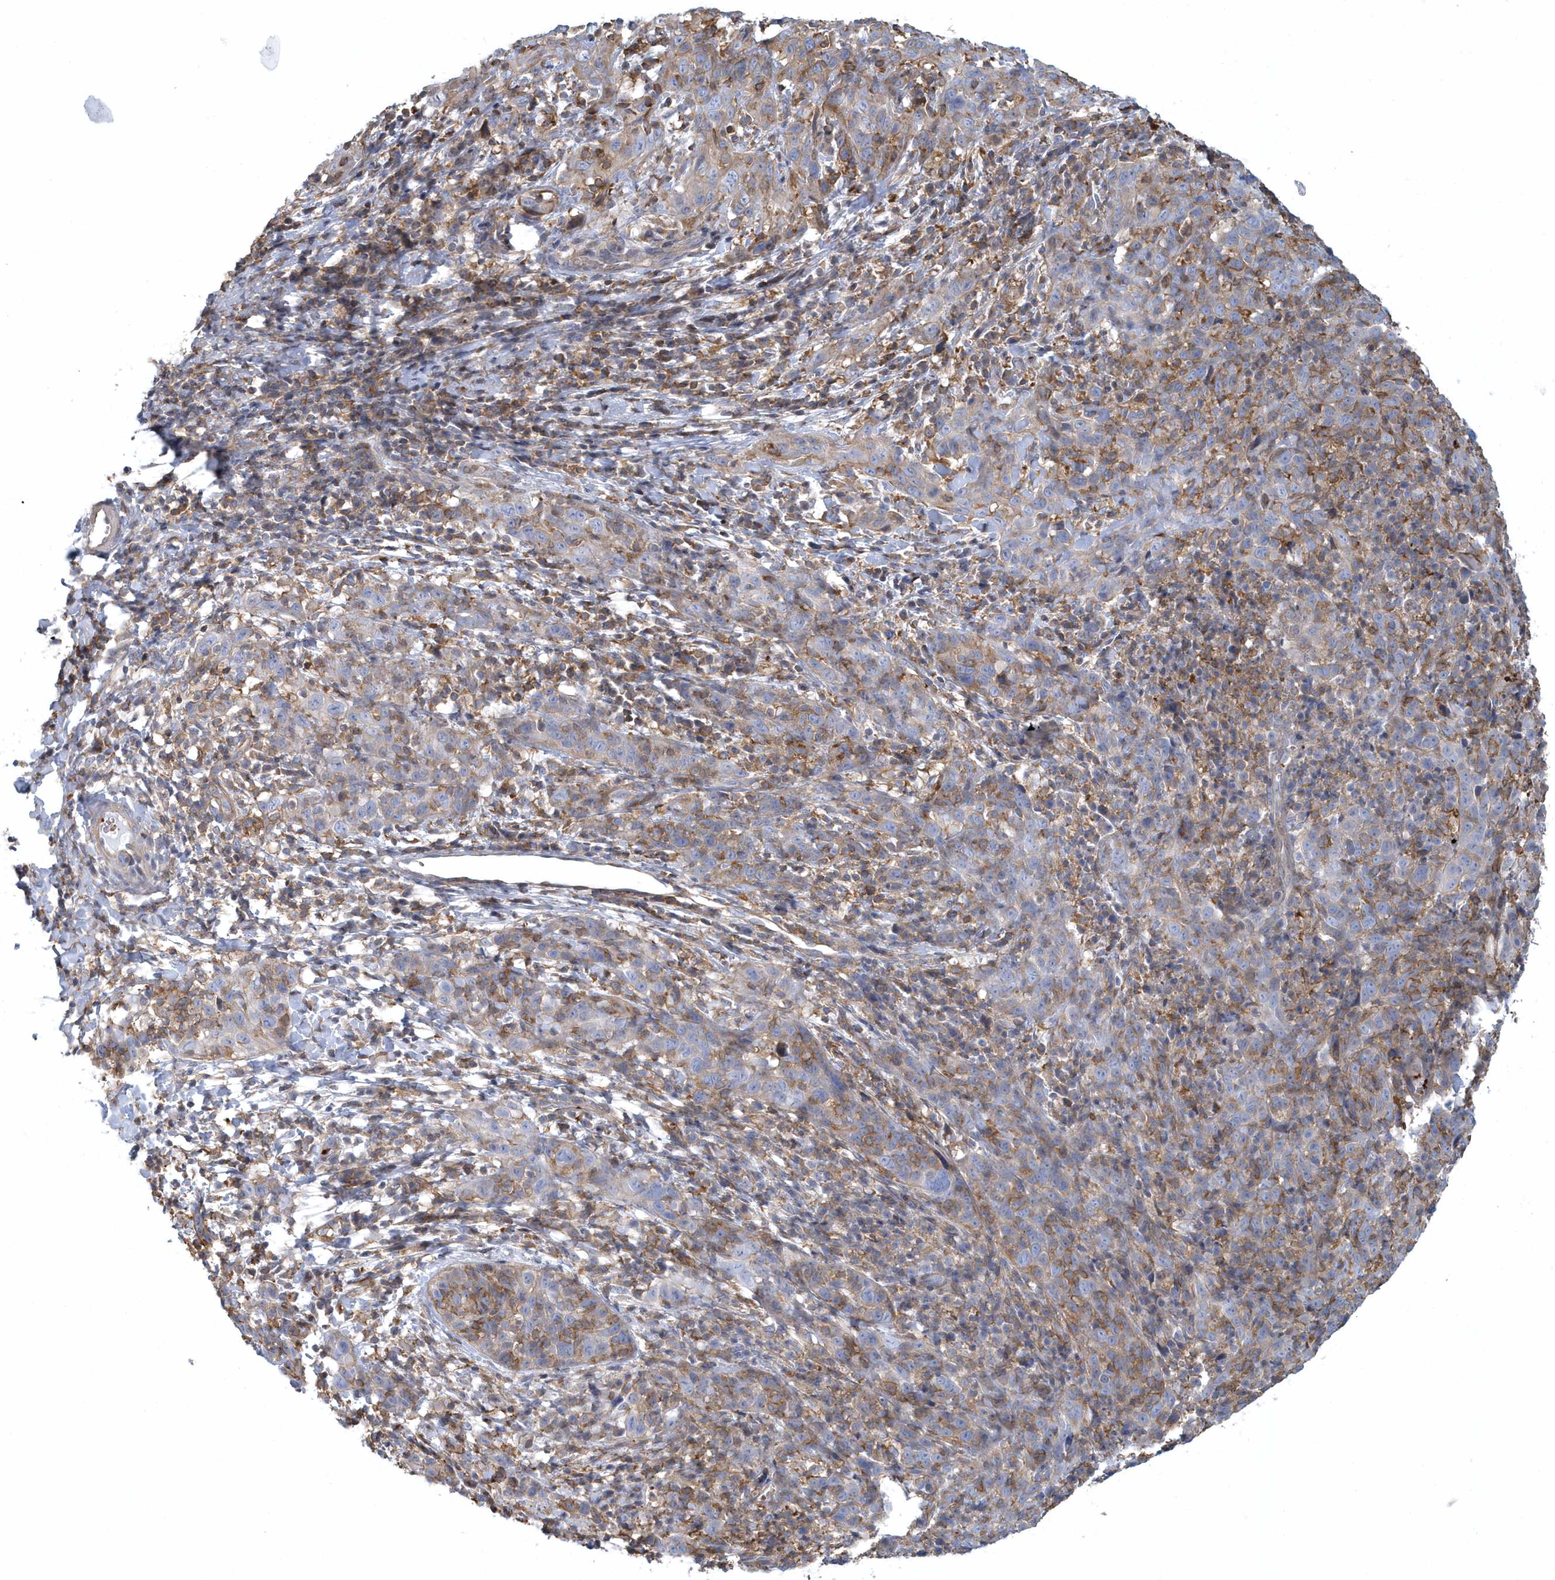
{"staining": {"intensity": "weak", "quantity": "<25%", "location": "cytoplasmic/membranous"}, "tissue": "cervical cancer", "cell_type": "Tumor cells", "image_type": "cancer", "snomed": [{"axis": "morphology", "description": "Squamous cell carcinoma, NOS"}, {"axis": "topography", "description": "Cervix"}], "caption": "IHC of human cervical squamous cell carcinoma displays no expression in tumor cells. Brightfield microscopy of immunohistochemistry (IHC) stained with DAB (3,3'-diaminobenzidine) (brown) and hematoxylin (blue), captured at high magnification.", "gene": "ARAP2", "patient": {"sex": "female", "age": 46}}